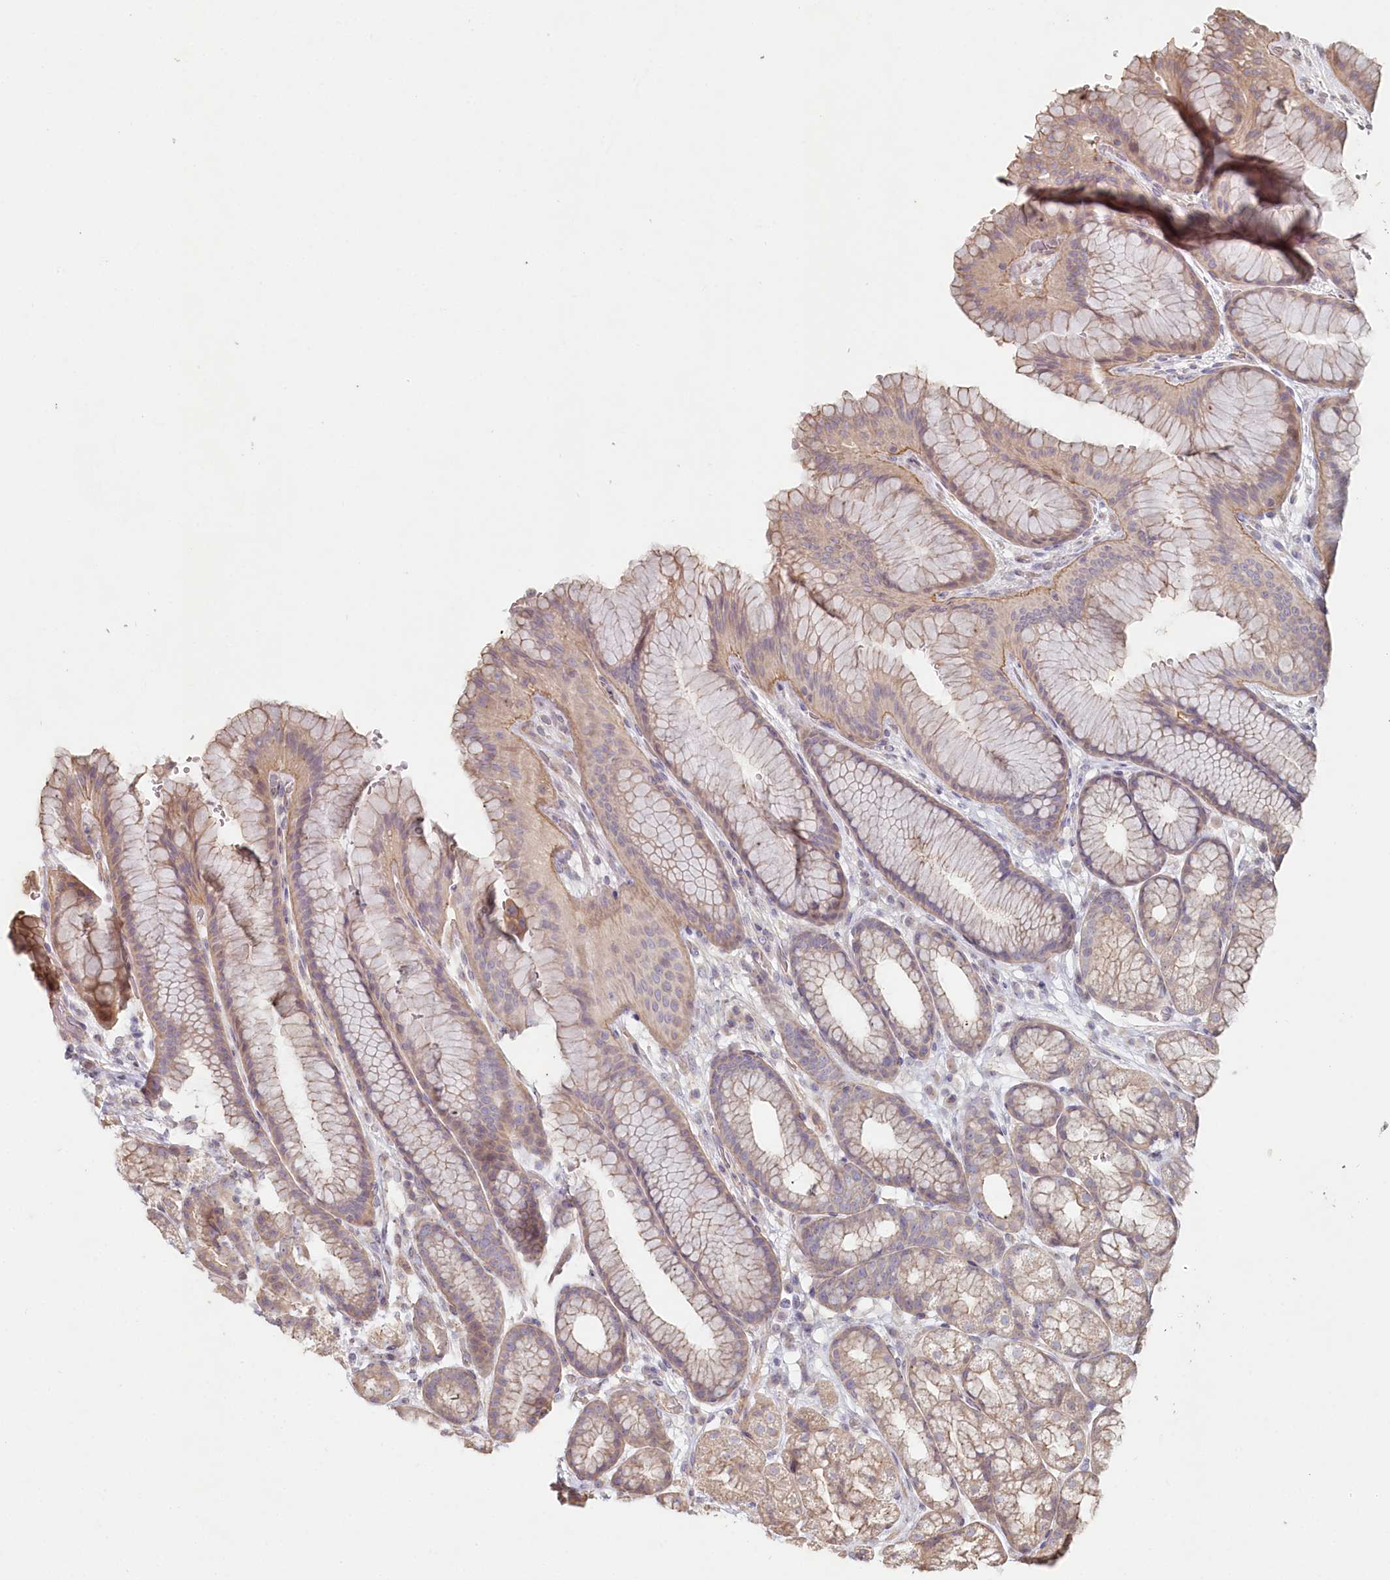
{"staining": {"intensity": "weak", "quantity": "25%-75%", "location": "cytoplasmic/membranous"}, "tissue": "stomach", "cell_type": "Glandular cells", "image_type": "normal", "snomed": [{"axis": "morphology", "description": "Normal tissue, NOS"}, {"axis": "morphology", "description": "Adenocarcinoma, NOS"}, {"axis": "topography", "description": "Stomach"}], "caption": "DAB (3,3'-diaminobenzidine) immunohistochemical staining of unremarkable human stomach shows weak cytoplasmic/membranous protein expression in approximately 25%-75% of glandular cells. The staining was performed using DAB, with brown indicating positive protein expression. Nuclei are stained blue with hematoxylin.", "gene": "TCHP", "patient": {"sex": "male", "age": 57}}